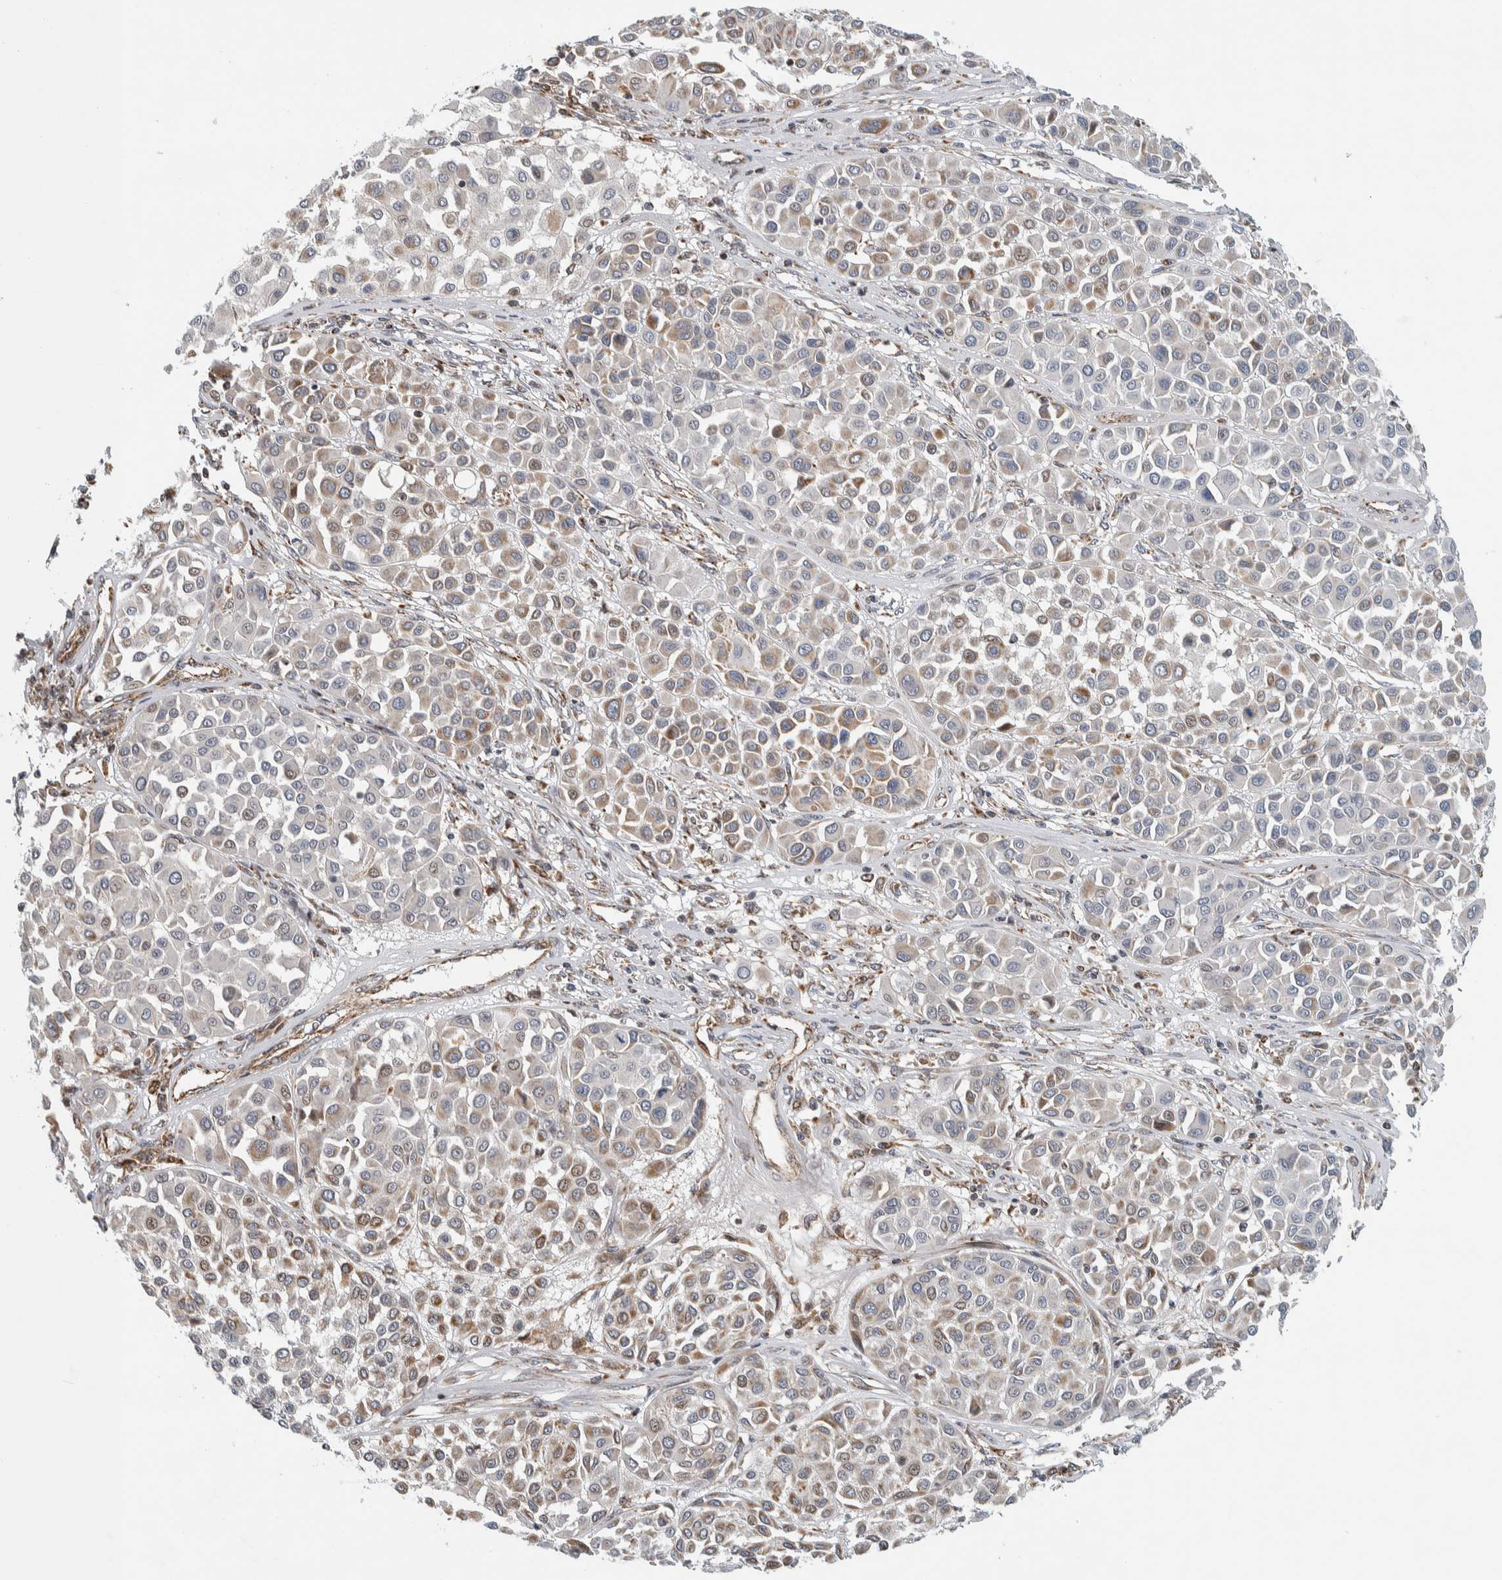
{"staining": {"intensity": "weak", "quantity": "25%-75%", "location": "cytoplasmic/membranous"}, "tissue": "melanoma", "cell_type": "Tumor cells", "image_type": "cancer", "snomed": [{"axis": "morphology", "description": "Malignant melanoma, Metastatic site"}, {"axis": "topography", "description": "Soft tissue"}], "caption": "Immunohistochemical staining of melanoma reveals weak cytoplasmic/membranous protein positivity in approximately 25%-75% of tumor cells.", "gene": "AFP", "patient": {"sex": "male", "age": 41}}